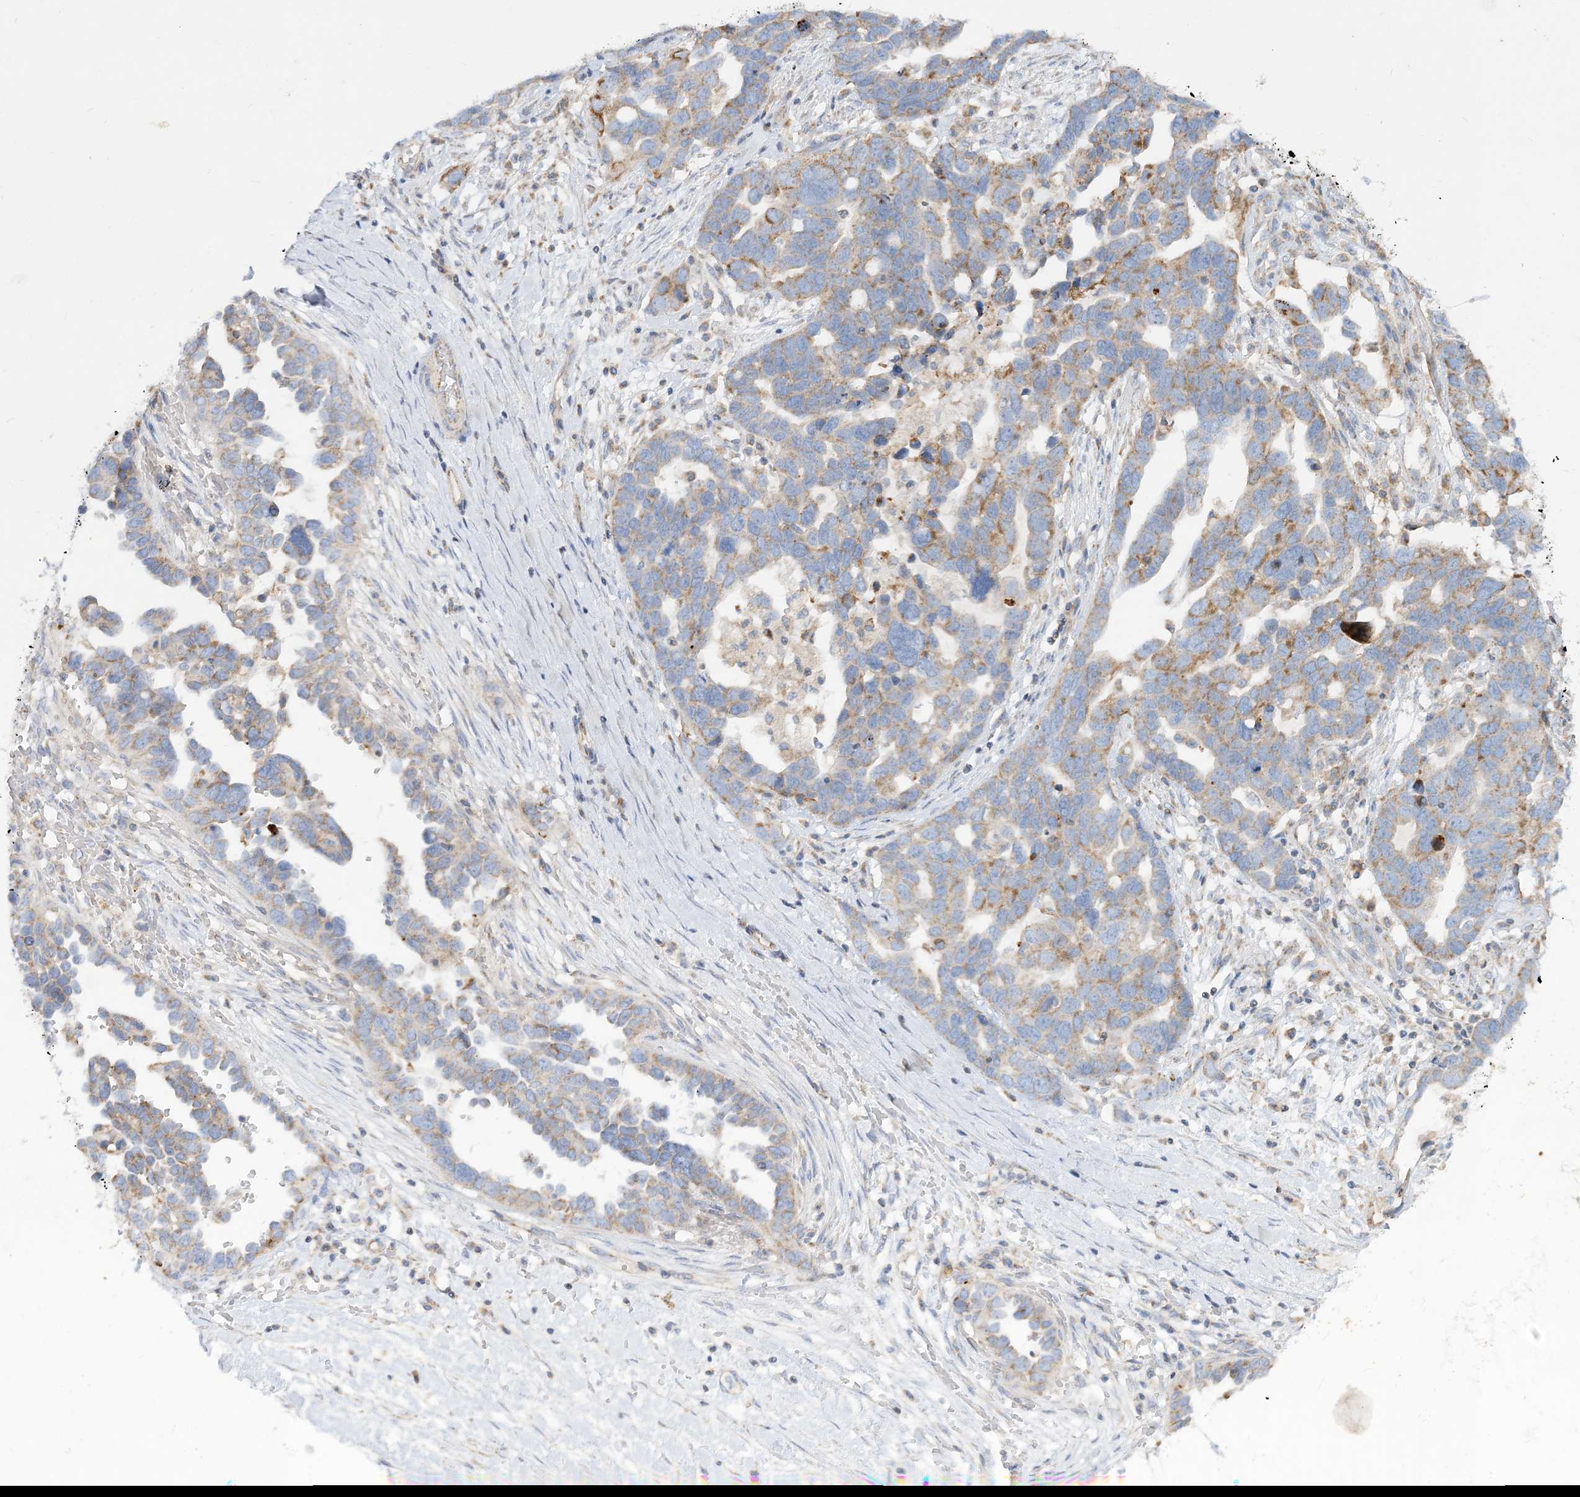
{"staining": {"intensity": "weak", "quantity": ">75%", "location": "cytoplasmic/membranous"}, "tissue": "ovarian cancer", "cell_type": "Tumor cells", "image_type": "cancer", "snomed": [{"axis": "morphology", "description": "Cystadenocarcinoma, serous, NOS"}, {"axis": "topography", "description": "Ovary"}], "caption": "A micrograph showing weak cytoplasmic/membranous expression in about >75% of tumor cells in ovarian cancer, as visualized by brown immunohistochemical staining.", "gene": "TBC1D14", "patient": {"sex": "female", "age": 54}}